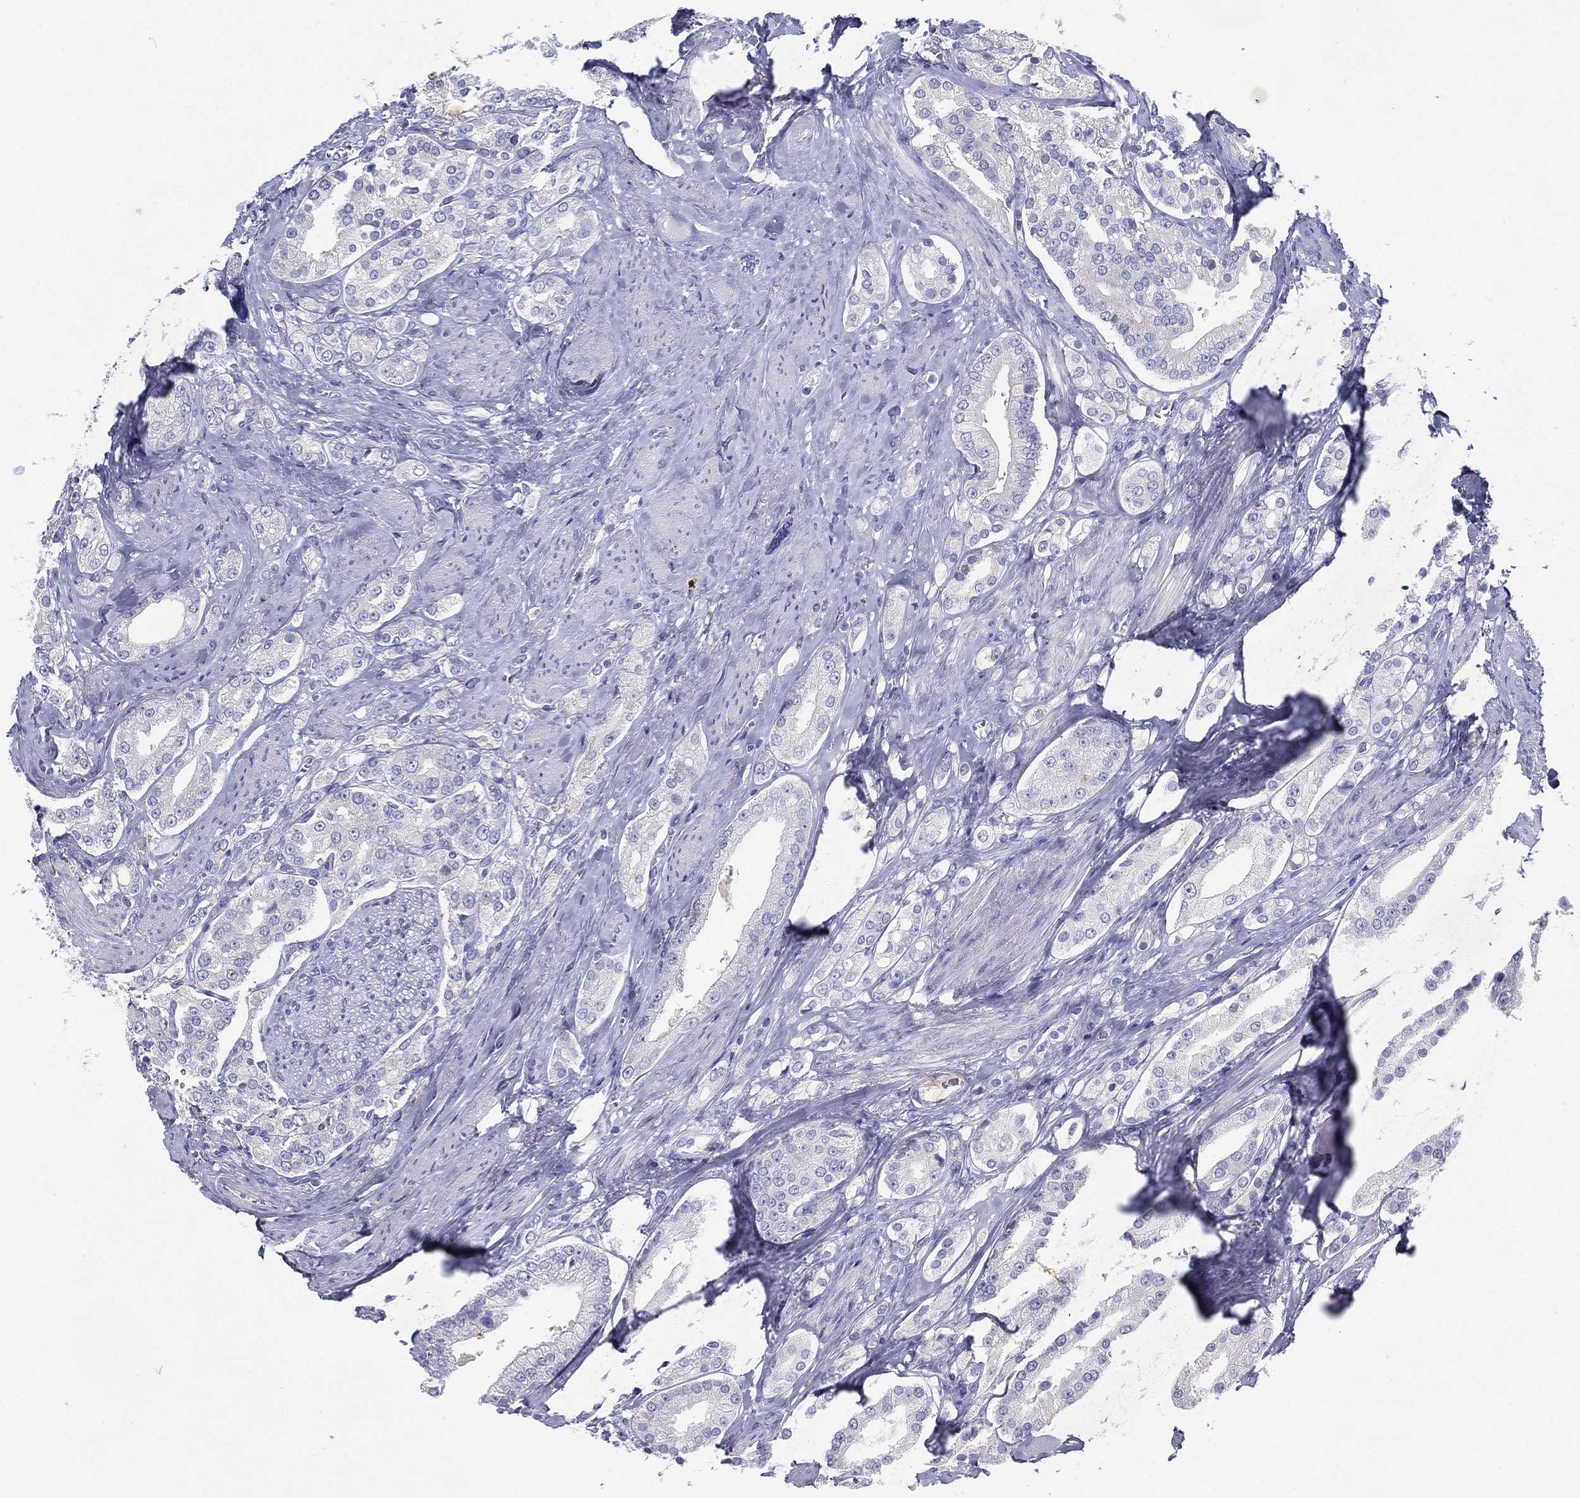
{"staining": {"intensity": "negative", "quantity": "none", "location": "none"}, "tissue": "prostate cancer", "cell_type": "Tumor cells", "image_type": "cancer", "snomed": [{"axis": "morphology", "description": "Adenocarcinoma, NOS"}, {"axis": "topography", "description": "Prostate and seminal vesicle, NOS"}, {"axis": "topography", "description": "Prostate"}], "caption": "An immunohistochemistry image of adenocarcinoma (prostate) is shown. There is no staining in tumor cells of adenocarcinoma (prostate).", "gene": "RGS13", "patient": {"sex": "male", "age": 67}}